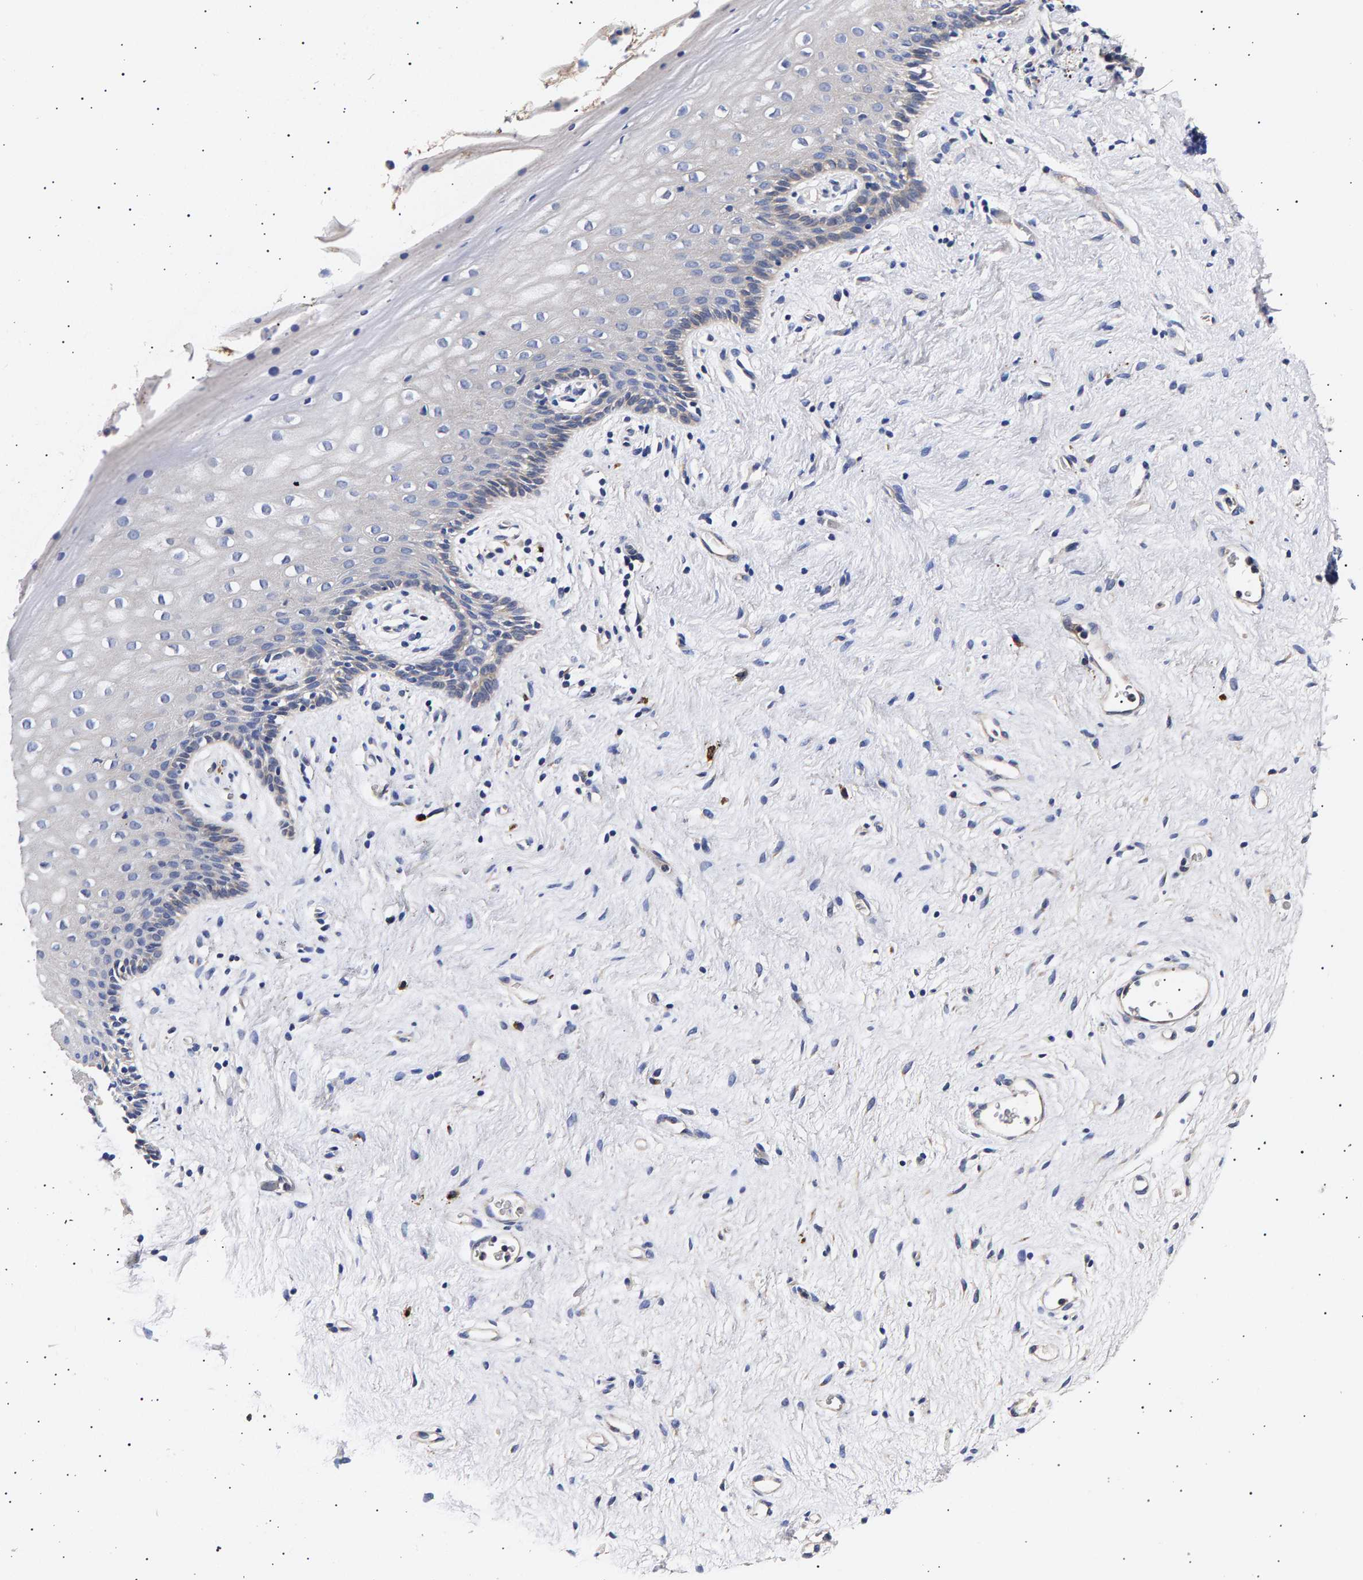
{"staining": {"intensity": "negative", "quantity": "none", "location": "none"}, "tissue": "vagina", "cell_type": "Squamous epithelial cells", "image_type": "normal", "snomed": [{"axis": "morphology", "description": "Normal tissue, NOS"}, {"axis": "topography", "description": "Vagina"}], "caption": "This is an immunohistochemistry image of normal vagina. There is no staining in squamous epithelial cells.", "gene": "ANKRD40", "patient": {"sex": "female", "age": 44}}